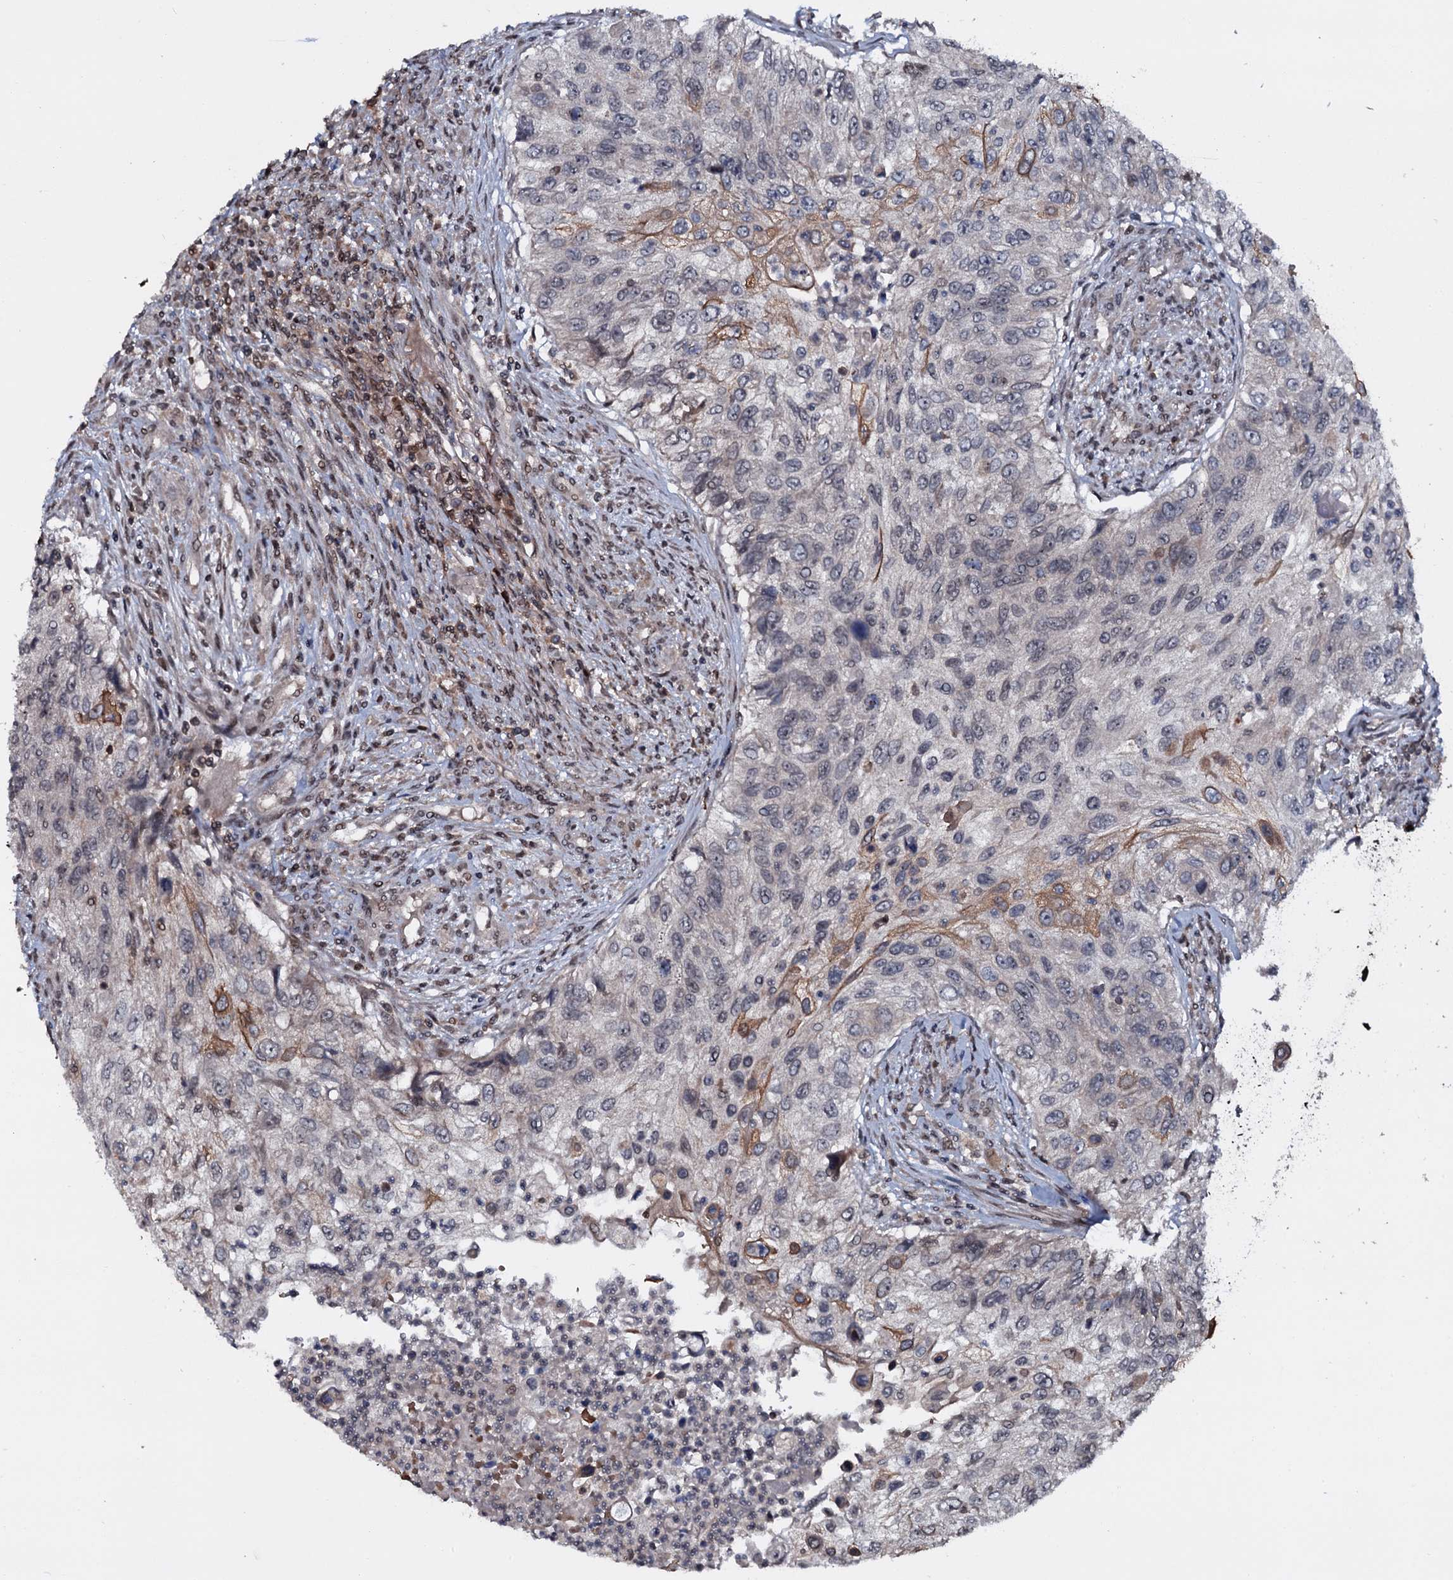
{"staining": {"intensity": "moderate", "quantity": "<25%", "location": "cytoplasmic/membranous"}, "tissue": "urothelial cancer", "cell_type": "Tumor cells", "image_type": "cancer", "snomed": [{"axis": "morphology", "description": "Urothelial carcinoma, High grade"}, {"axis": "topography", "description": "Urinary bladder"}], "caption": "DAB immunohistochemical staining of human urothelial carcinoma (high-grade) displays moderate cytoplasmic/membranous protein expression in about <25% of tumor cells.", "gene": "HDDC3", "patient": {"sex": "female", "age": 60}}